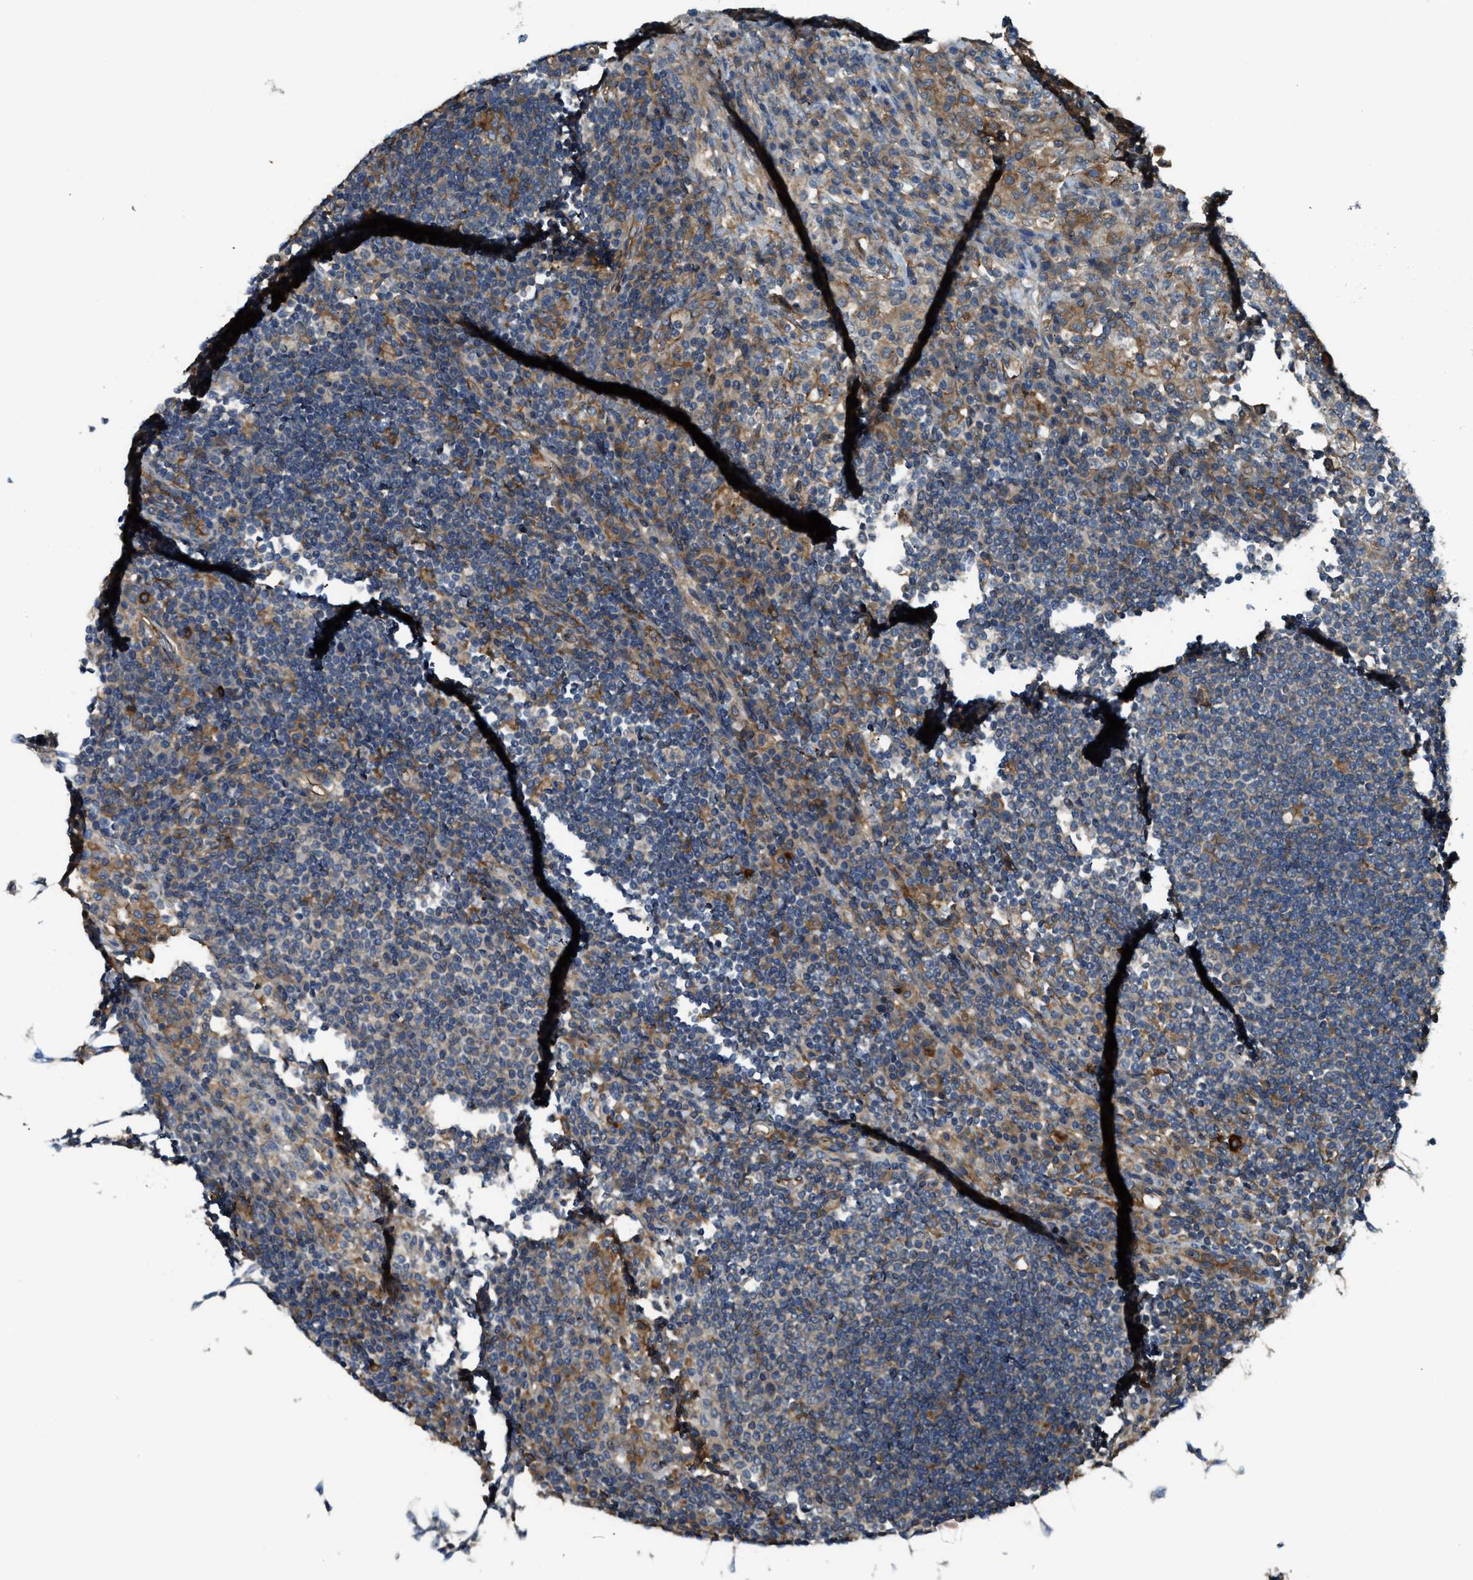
{"staining": {"intensity": "moderate", "quantity": "25%-75%", "location": "cytoplasmic/membranous"}, "tissue": "lymph node", "cell_type": "Non-germinal center cells", "image_type": "normal", "snomed": [{"axis": "morphology", "description": "Normal tissue, NOS"}, {"axis": "topography", "description": "Lymph node"}], "caption": "This image exhibits immunohistochemistry (IHC) staining of normal human lymph node, with medium moderate cytoplasmic/membranous positivity in about 25%-75% of non-germinal center cells.", "gene": "BAG4", "patient": {"sex": "female", "age": 53}}